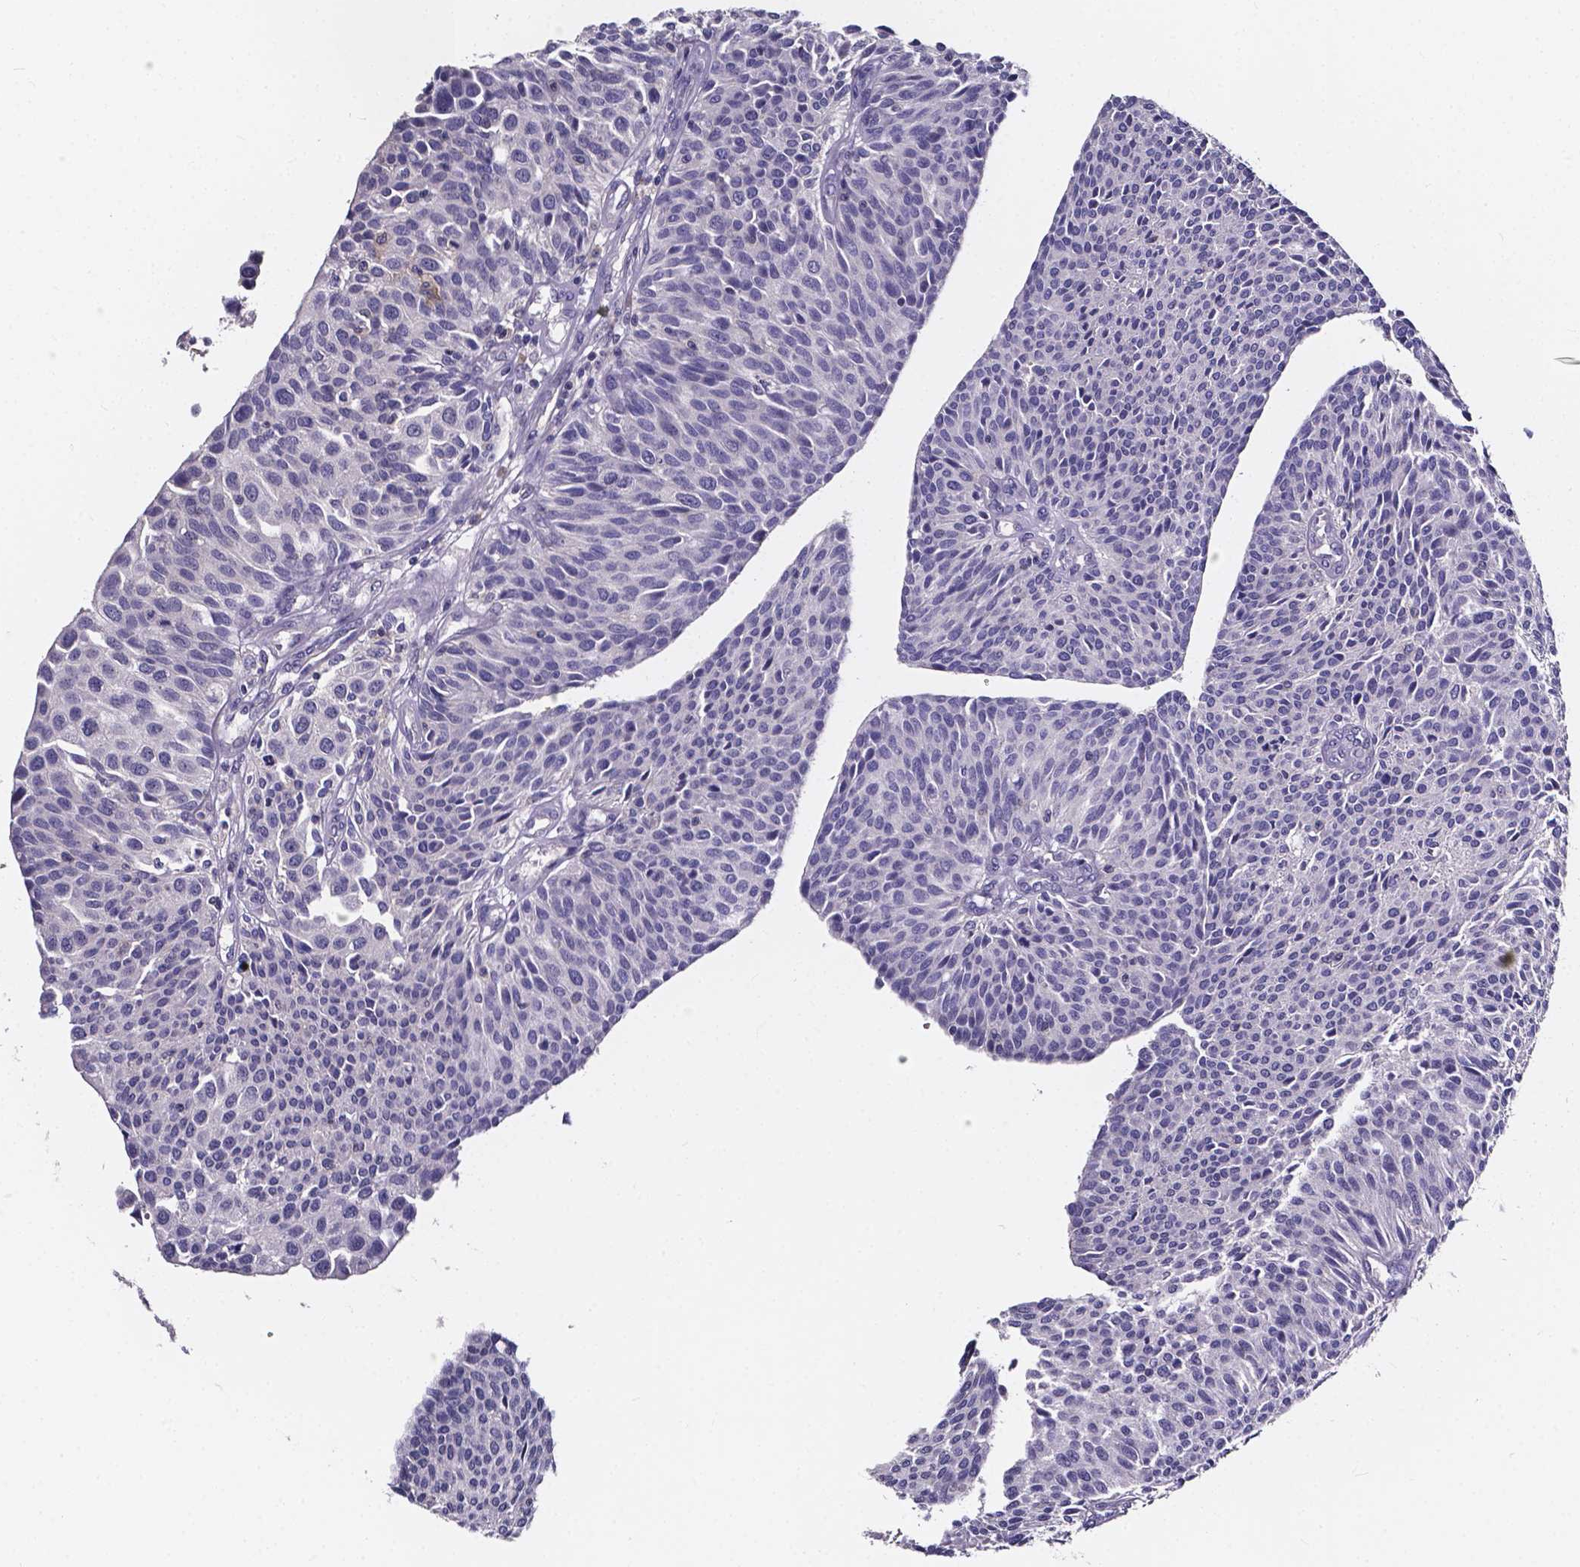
{"staining": {"intensity": "negative", "quantity": "none", "location": "none"}, "tissue": "urothelial cancer", "cell_type": "Tumor cells", "image_type": "cancer", "snomed": [{"axis": "morphology", "description": "Urothelial carcinoma, NOS"}, {"axis": "topography", "description": "Urinary bladder"}], "caption": "Immunohistochemistry histopathology image of neoplastic tissue: human transitional cell carcinoma stained with DAB (3,3'-diaminobenzidine) displays no significant protein staining in tumor cells.", "gene": "SPOCD1", "patient": {"sex": "male", "age": 55}}